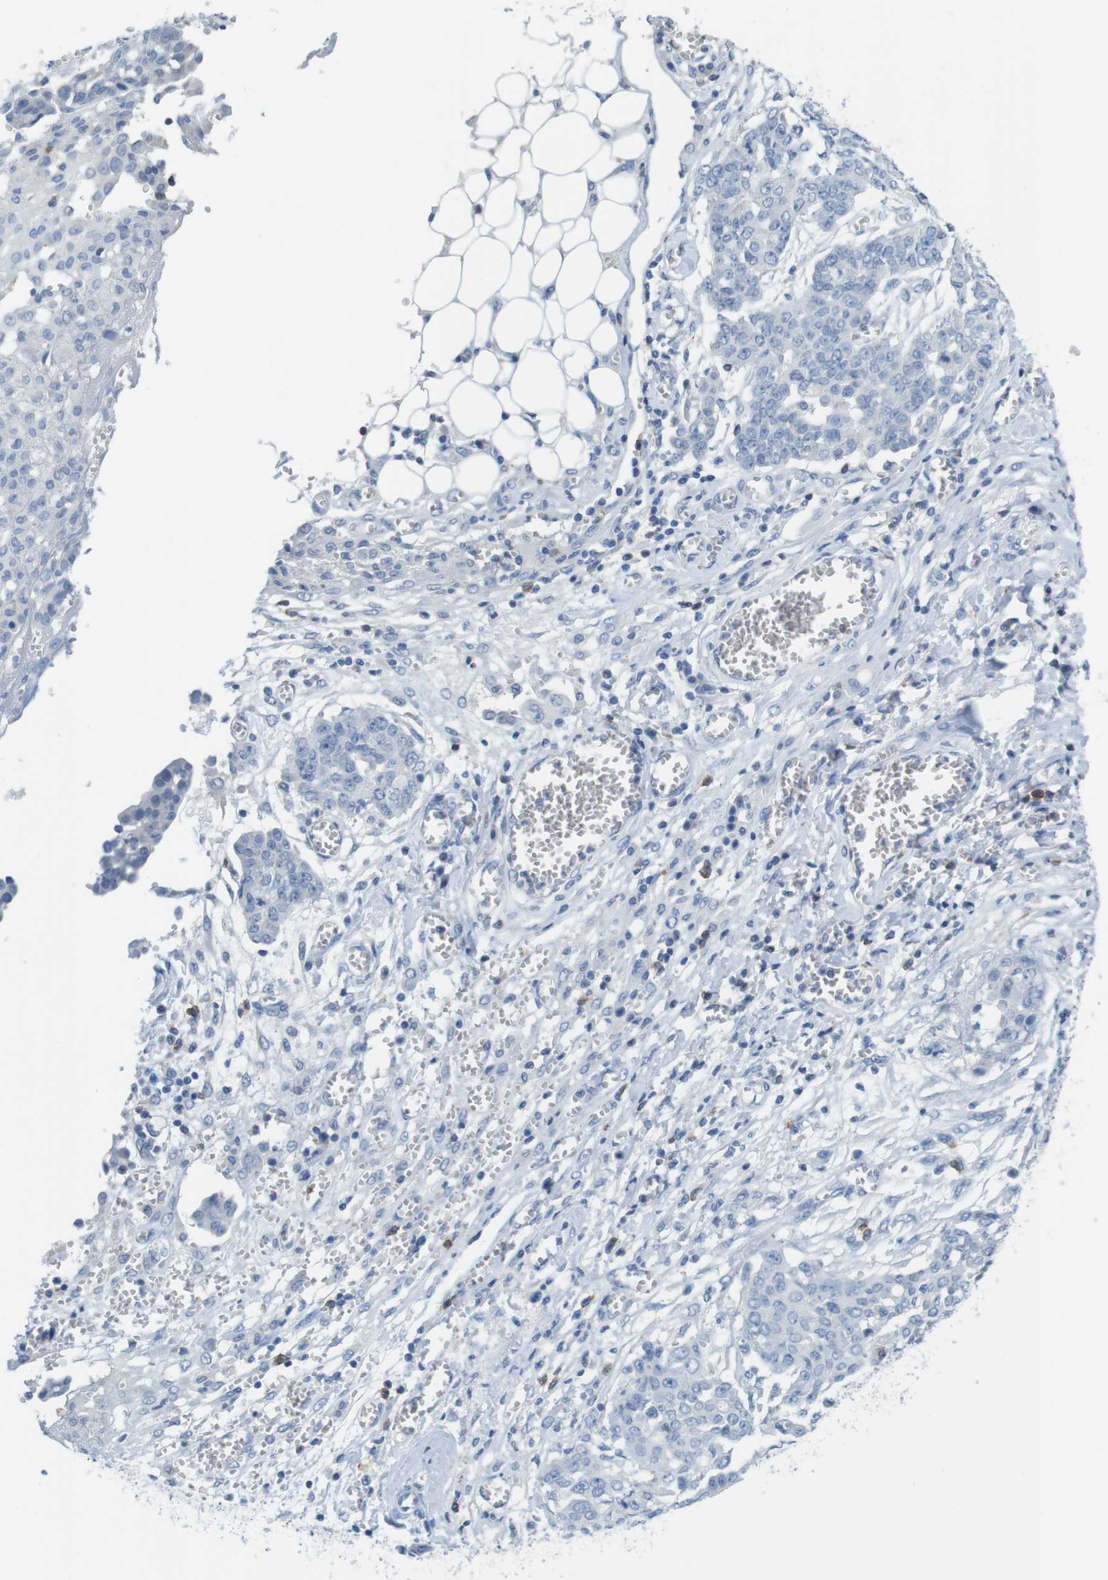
{"staining": {"intensity": "negative", "quantity": "none", "location": "none"}, "tissue": "ovarian cancer", "cell_type": "Tumor cells", "image_type": "cancer", "snomed": [{"axis": "morphology", "description": "Cystadenocarcinoma, serous, NOS"}, {"axis": "topography", "description": "Soft tissue"}, {"axis": "topography", "description": "Ovary"}], "caption": "Ovarian serous cystadenocarcinoma stained for a protein using IHC reveals no expression tumor cells.", "gene": "CD5", "patient": {"sex": "female", "age": 57}}